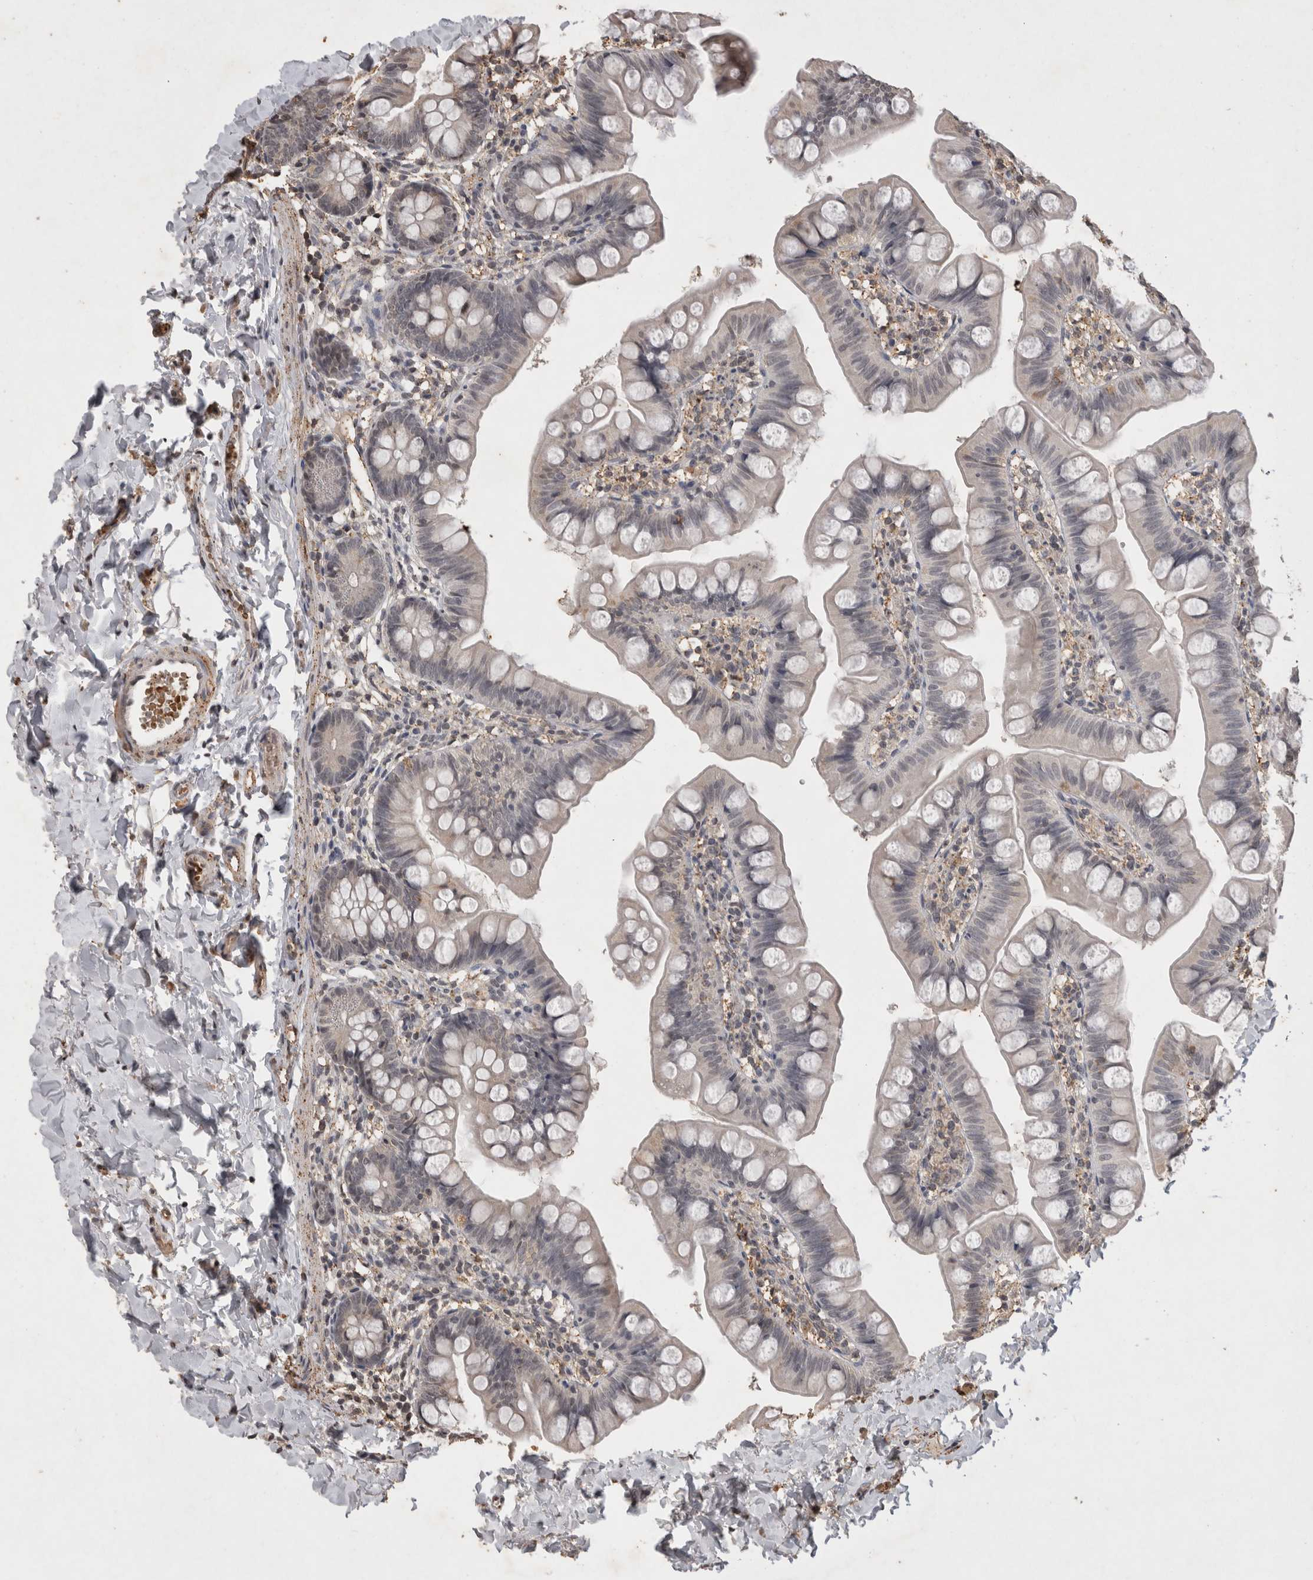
{"staining": {"intensity": "negative", "quantity": "none", "location": "none"}, "tissue": "small intestine", "cell_type": "Glandular cells", "image_type": "normal", "snomed": [{"axis": "morphology", "description": "Normal tissue, NOS"}, {"axis": "topography", "description": "Small intestine"}], "caption": "A micrograph of human small intestine is negative for staining in glandular cells. (DAB (3,3'-diaminobenzidine) immunohistochemistry (IHC), high magnification).", "gene": "HRK", "patient": {"sex": "male", "age": 7}}